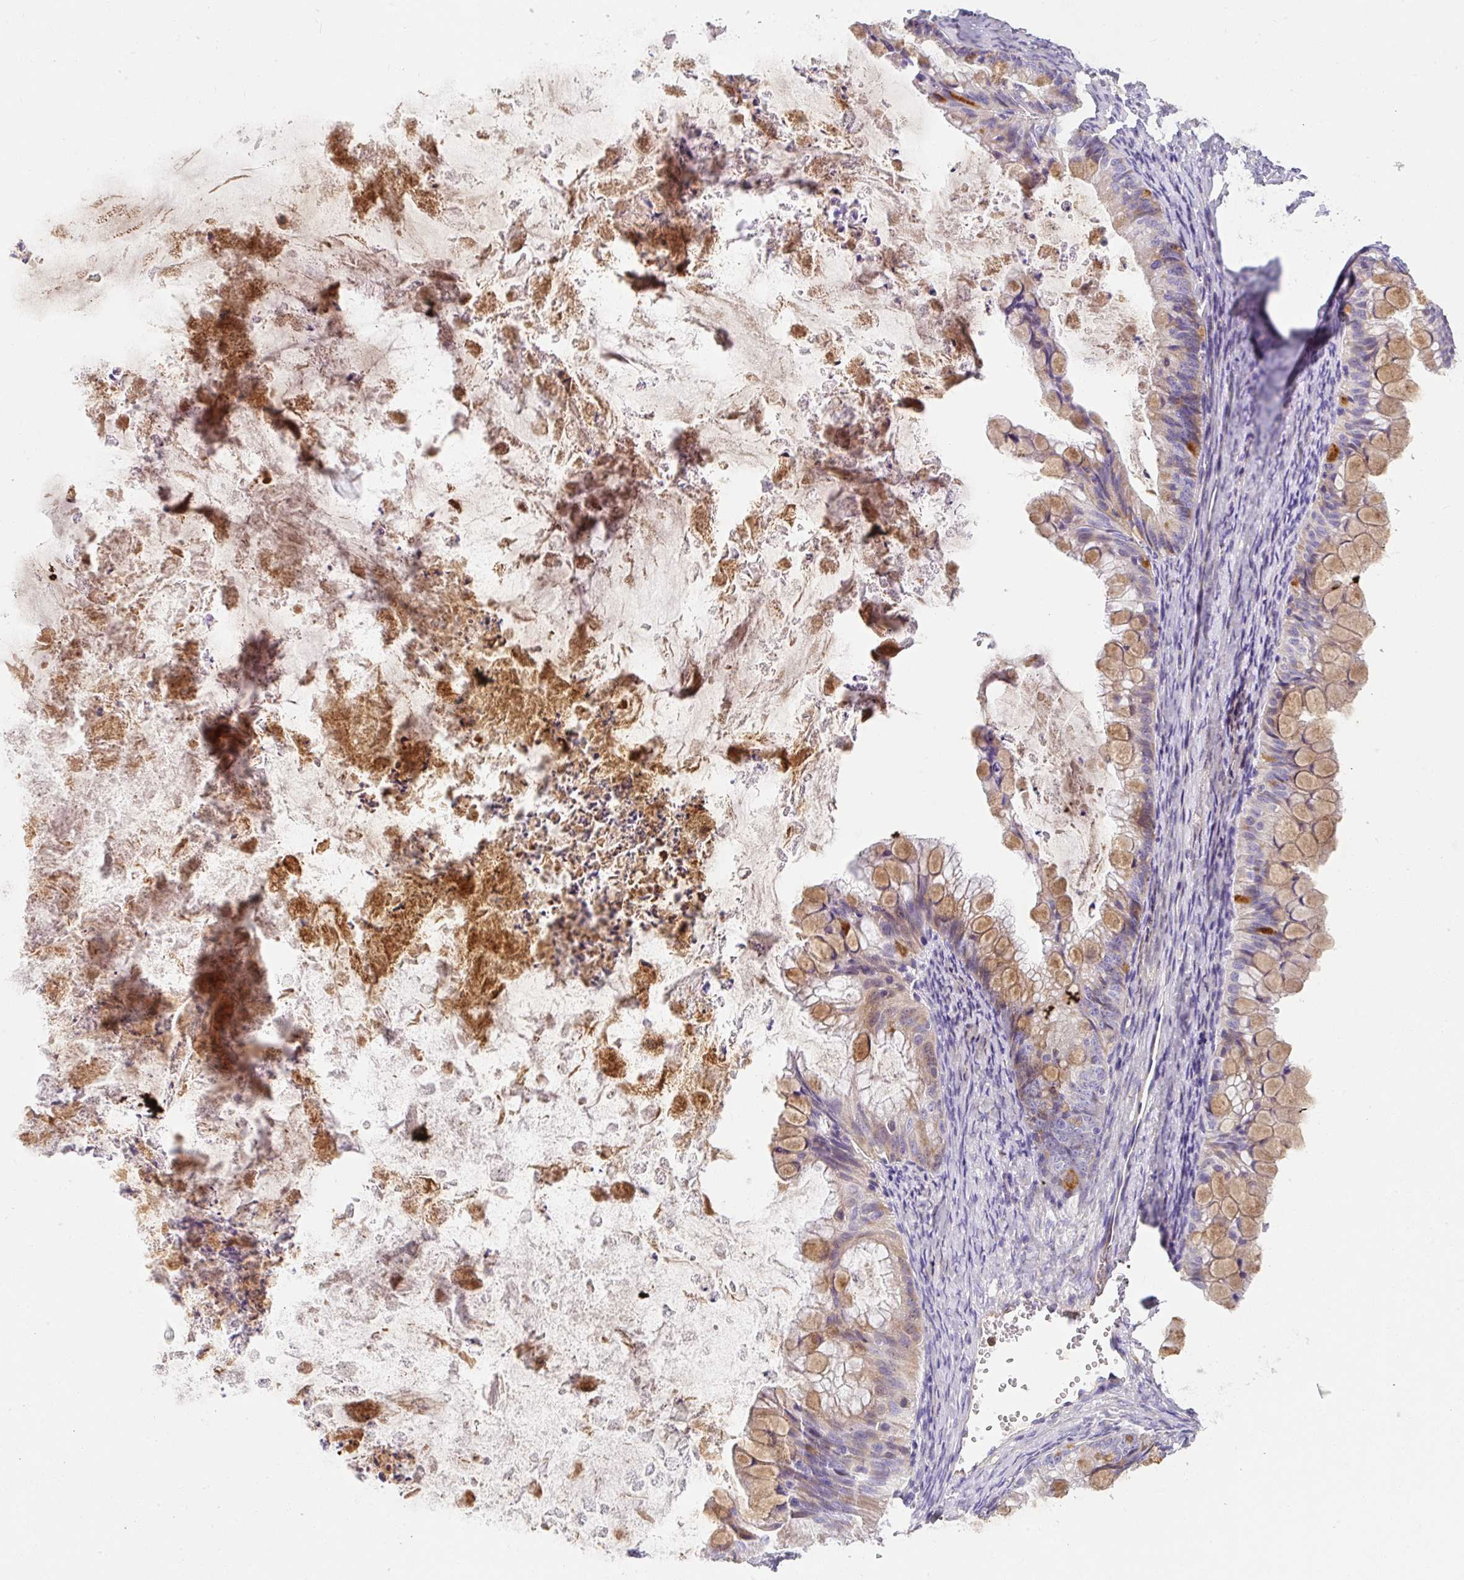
{"staining": {"intensity": "moderate", "quantity": "25%-75%", "location": "cytoplasmic/membranous"}, "tissue": "ovarian cancer", "cell_type": "Tumor cells", "image_type": "cancer", "snomed": [{"axis": "morphology", "description": "Cystadenocarcinoma, mucinous, NOS"}, {"axis": "topography", "description": "Ovary"}], "caption": "High-magnification brightfield microscopy of ovarian mucinous cystadenocarcinoma stained with DAB (brown) and counterstained with hematoxylin (blue). tumor cells exhibit moderate cytoplasmic/membranous positivity is seen in approximately25%-75% of cells.", "gene": "CRISP3", "patient": {"sex": "female", "age": 35}}